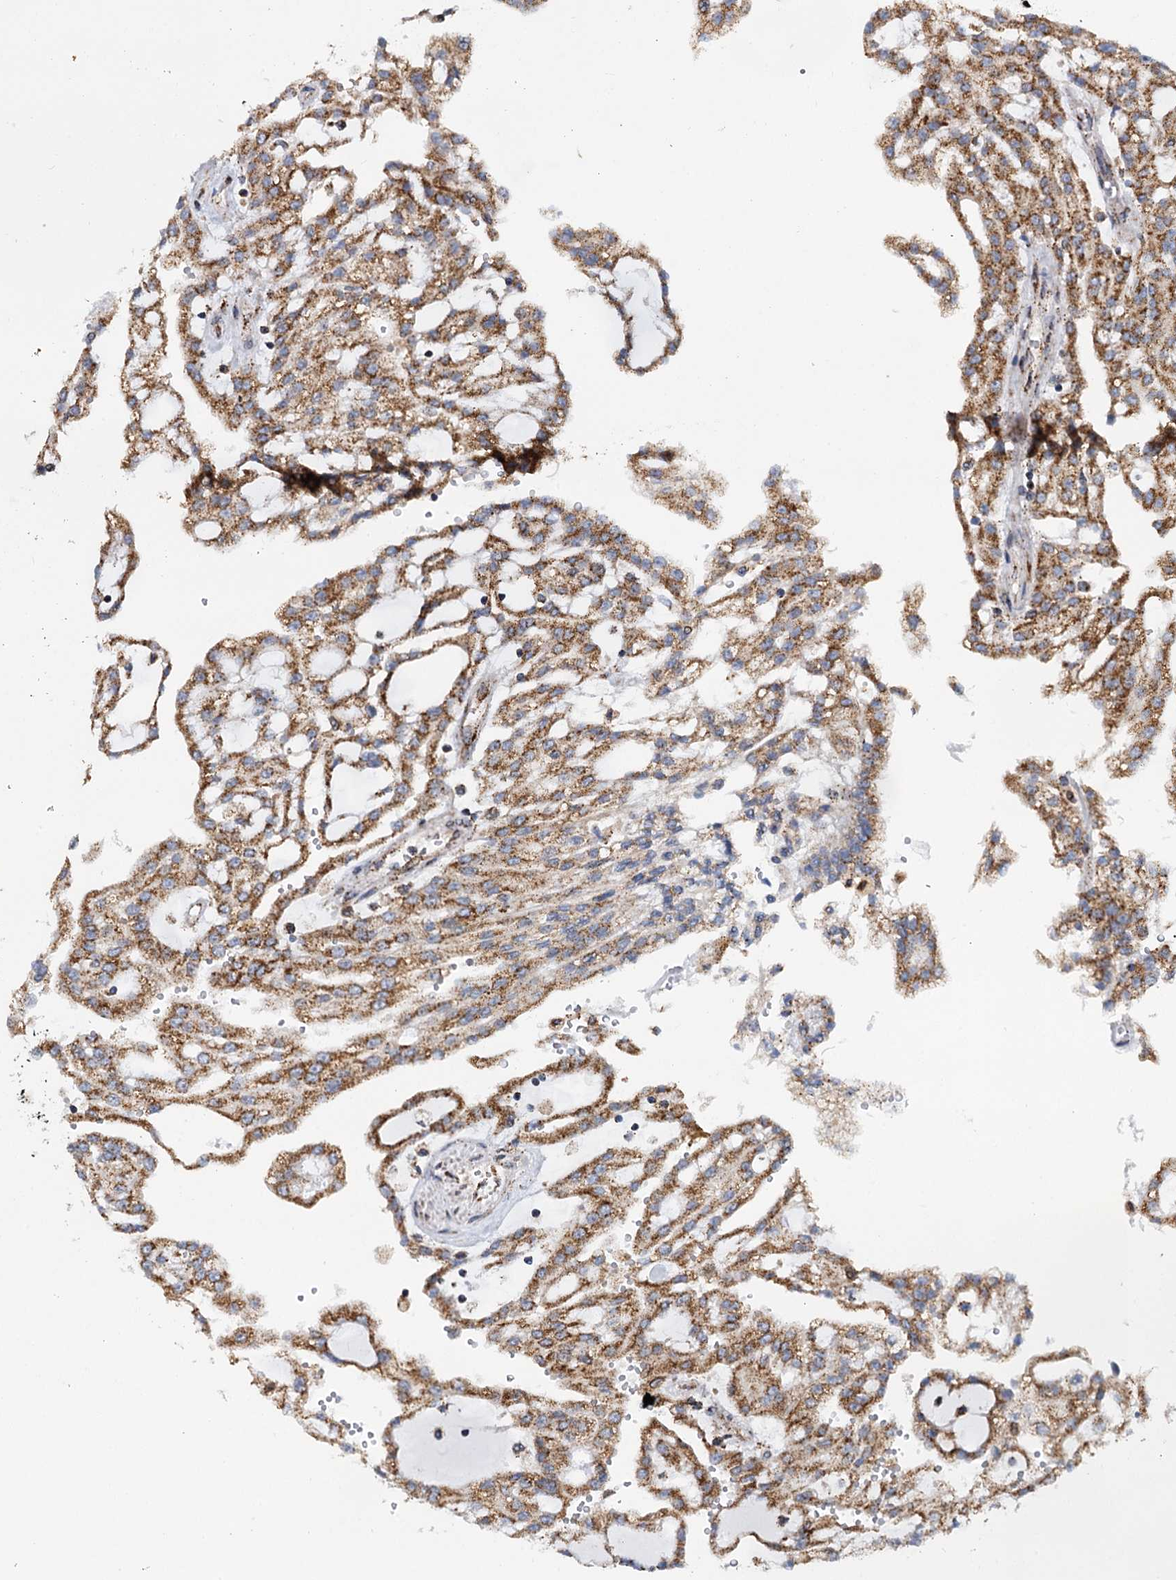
{"staining": {"intensity": "moderate", "quantity": ">75%", "location": "cytoplasmic/membranous"}, "tissue": "renal cancer", "cell_type": "Tumor cells", "image_type": "cancer", "snomed": [{"axis": "morphology", "description": "Adenocarcinoma, NOS"}, {"axis": "topography", "description": "Kidney"}], "caption": "Immunohistochemistry (IHC) image of human renal adenocarcinoma stained for a protein (brown), which demonstrates medium levels of moderate cytoplasmic/membranous staining in about >75% of tumor cells.", "gene": "SUPT20H", "patient": {"sex": "male", "age": 63}}